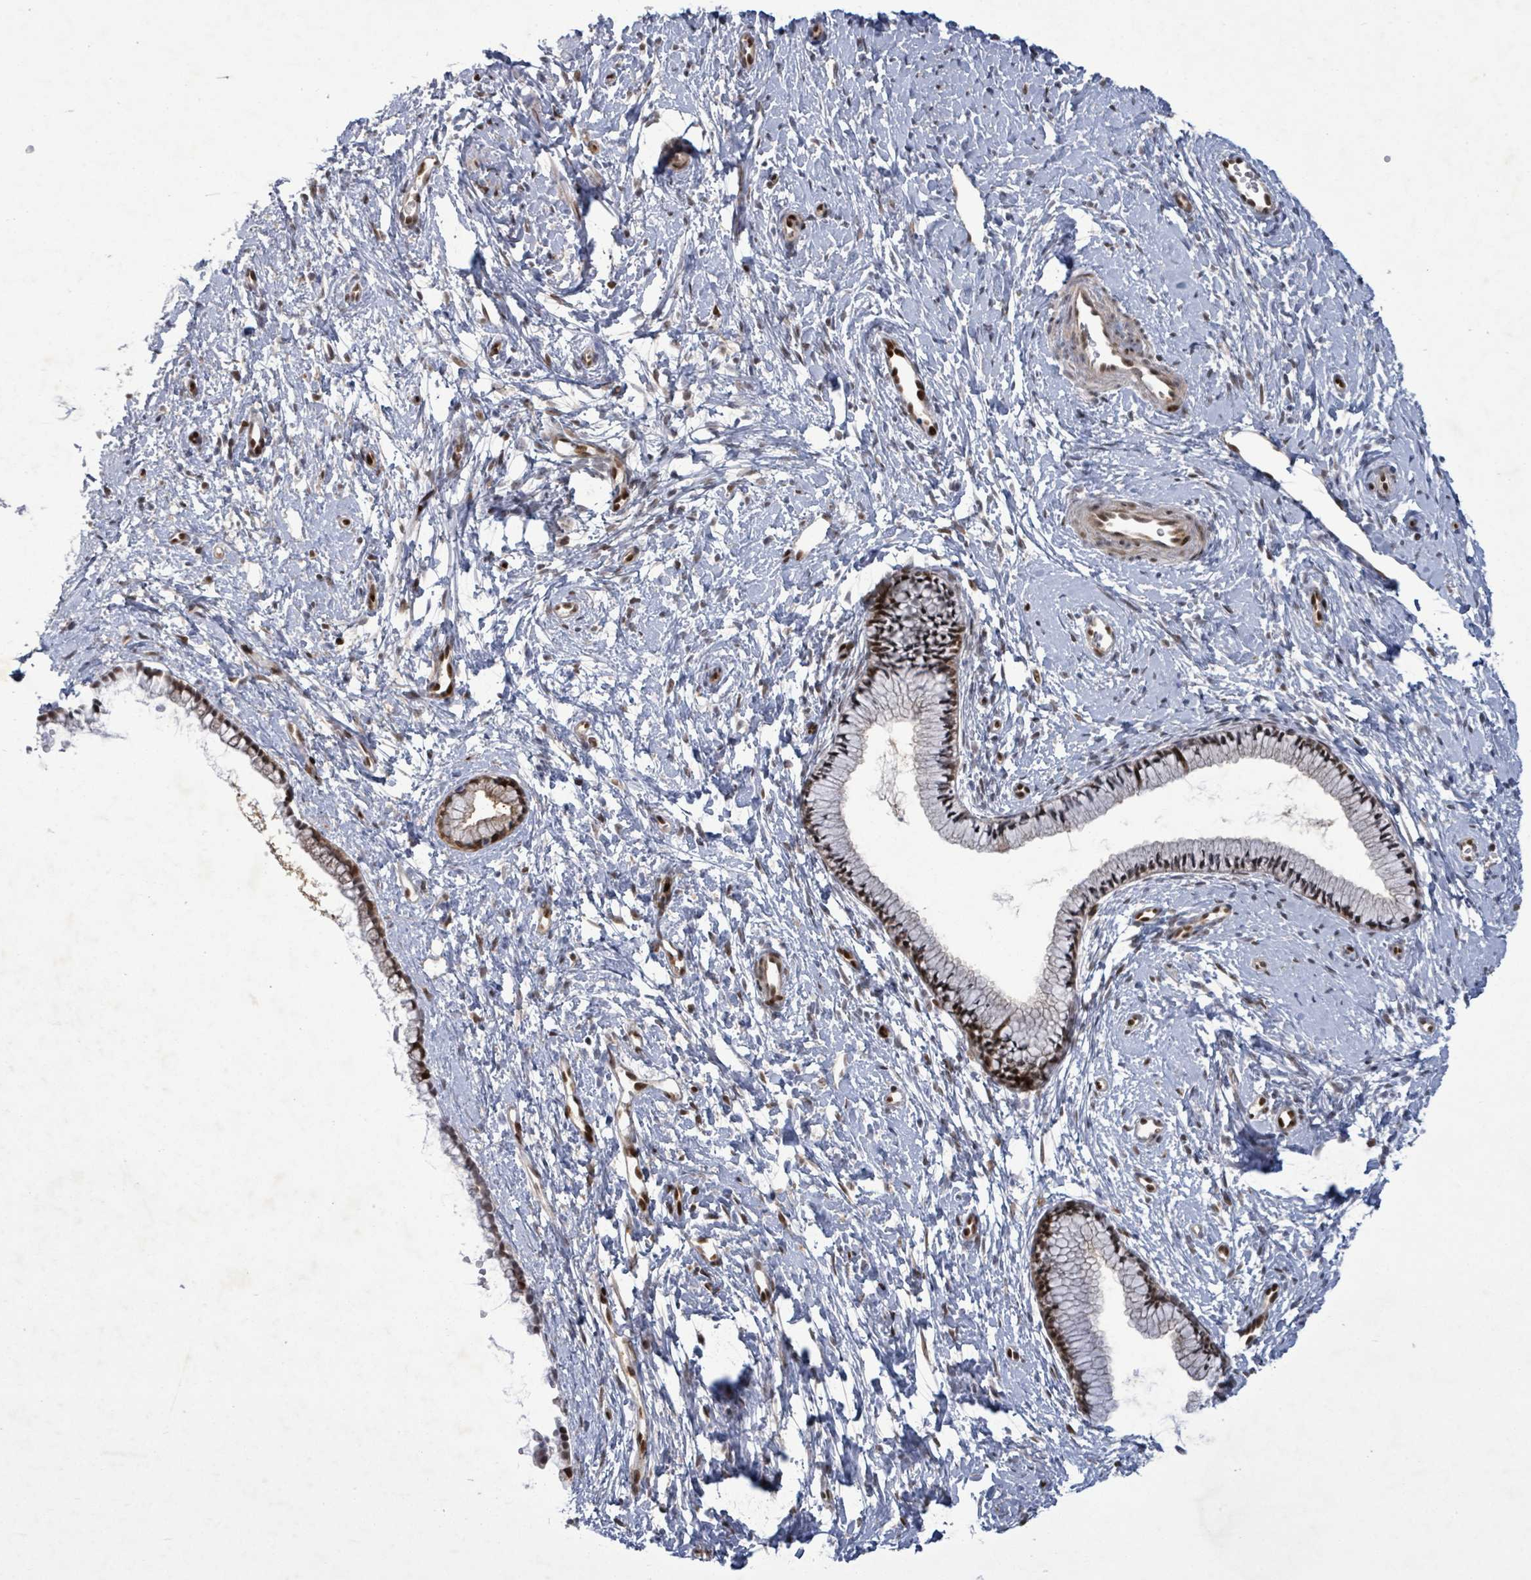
{"staining": {"intensity": "moderate", "quantity": ">75%", "location": "cytoplasmic/membranous,nuclear"}, "tissue": "cervix", "cell_type": "Glandular cells", "image_type": "normal", "snomed": [{"axis": "morphology", "description": "Normal tissue, NOS"}, {"axis": "topography", "description": "Cervix"}], "caption": "Immunohistochemical staining of unremarkable human cervix shows moderate cytoplasmic/membranous,nuclear protein staining in about >75% of glandular cells. Using DAB (3,3'-diaminobenzidine) (brown) and hematoxylin (blue) stains, captured at high magnification using brightfield microscopy.", "gene": "TUSC1", "patient": {"sex": "female", "age": 57}}